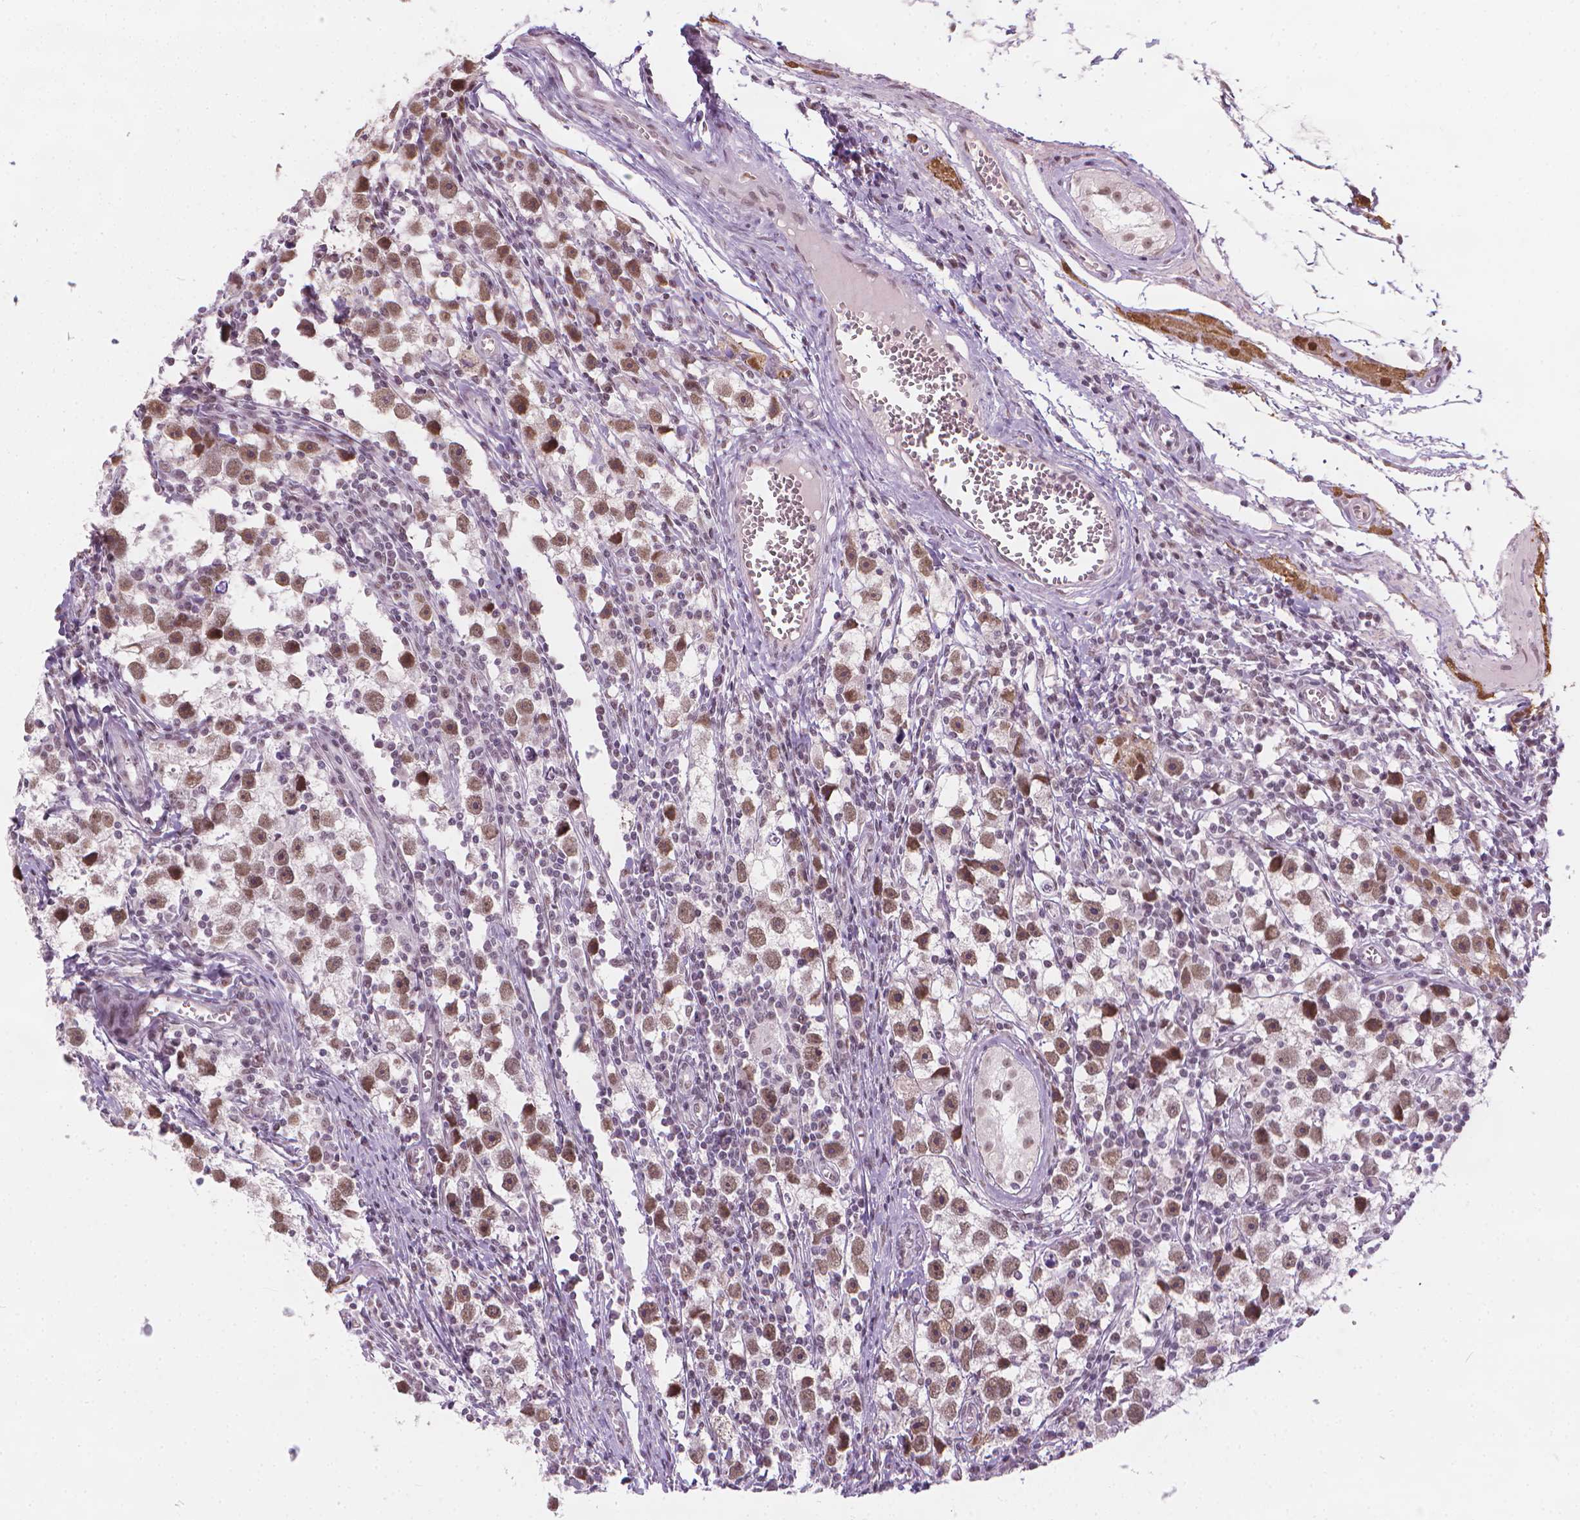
{"staining": {"intensity": "moderate", "quantity": ">75%", "location": "nuclear"}, "tissue": "testis cancer", "cell_type": "Tumor cells", "image_type": "cancer", "snomed": [{"axis": "morphology", "description": "Seminoma, NOS"}, {"axis": "topography", "description": "Testis"}], "caption": "Brown immunohistochemical staining in testis cancer reveals moderate nuclear positivity in approximately >75% of tumor cells. Immunohistochemistry (ihc) stains the protein in brown and the nuclei are stained blue.", "gene": "CDKN1C", "patient": {"sex": "male", "age": 30}}